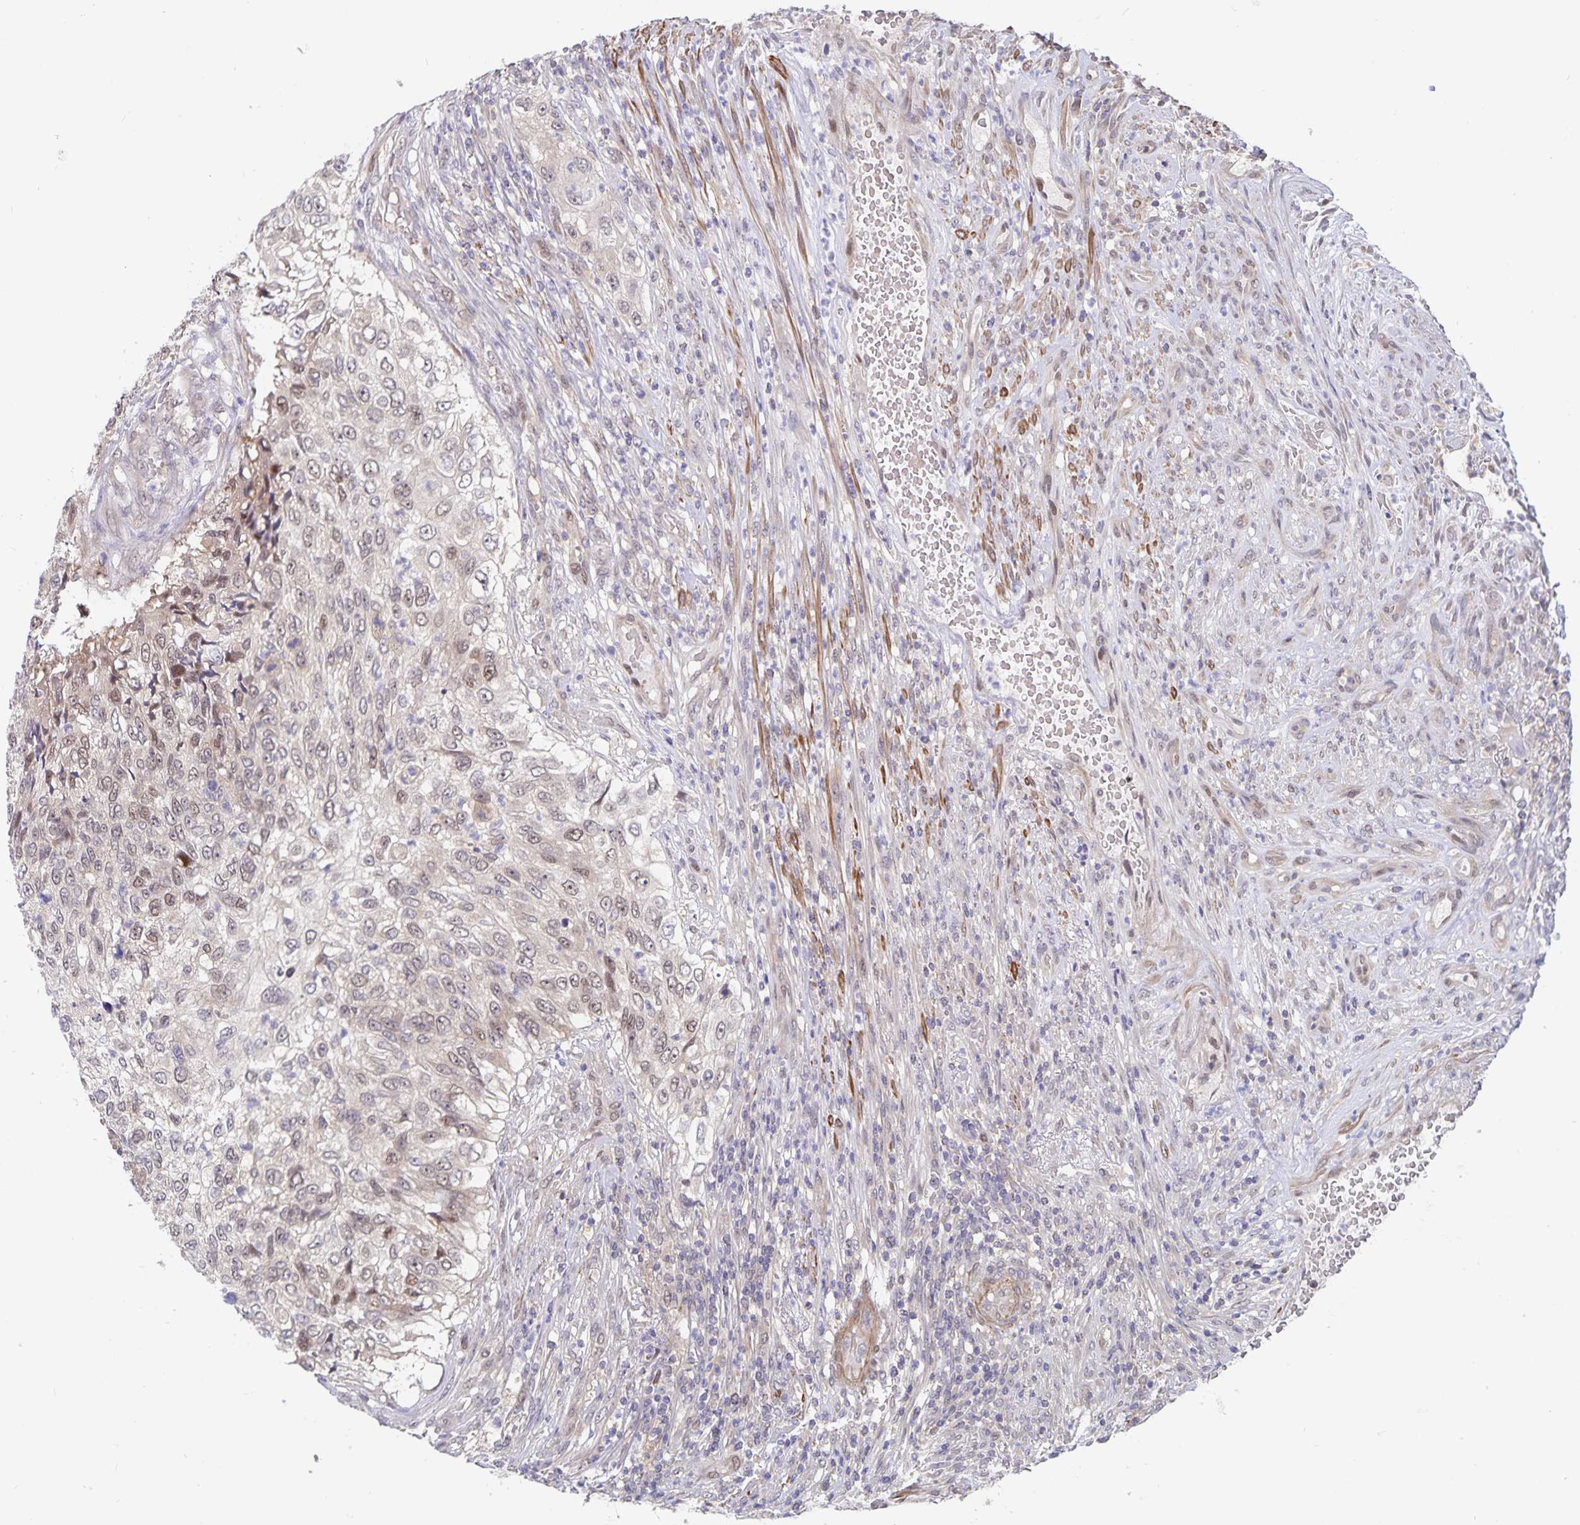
{"staining": {"intensity": "weak", "quantity": "25%-75%", "location": "nuclear"}, "tissue": "urothelial cancer", "cell_type": "Tumor cells", "image_type": "cancer", "snomed": [{"axis": "morphology", "description": "Urothelial carcinoma, High grade"}, {"axis": "topography", "description": "Urinary bladder"}], "caption": "This image shows urothelial cancer stained with immunohistochemistry (IHC) to label a protein in brown. The nuclear of tumor cells show weak positivity for the protein. Nuclei are counter-stained blue.", "gene": "BAG6", "patient": {"sex": "female", "age": 60}}